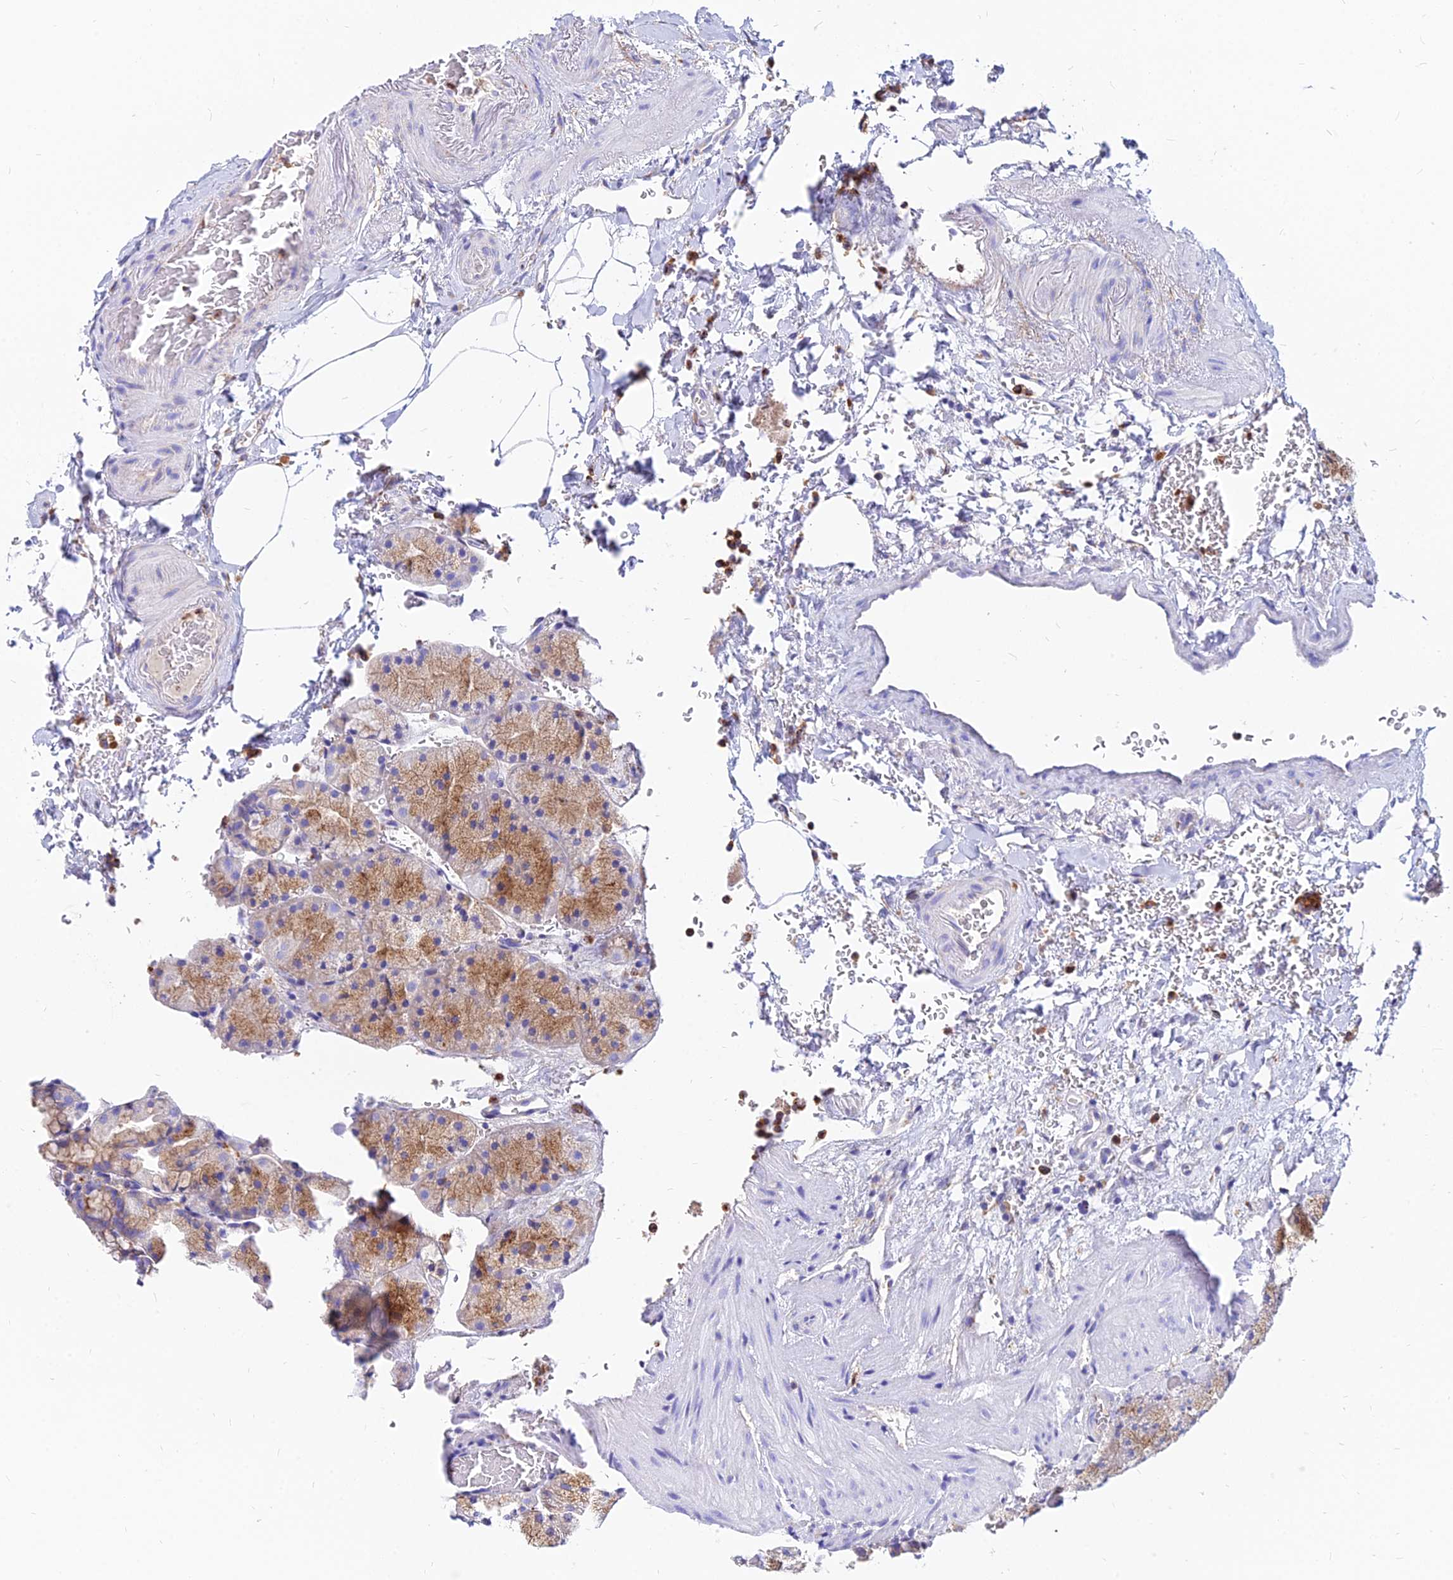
{"staining": {"intensity": "strong", "quantity": "25%-75%", "location": "cytoplasmic/membranous"}, "tissue": "stomach", "cell_type": "Glandular cells", "image_type": "normal", "snomed": [{"axis": "morphology", "description": "Normal tissue, NOS"}, {"axis": "topography", "description": "Stomach, upper"}, {"axis": "topography", "description": "Stomach, lower"}], "caption": "Stomach stained for a protein displays strong cytoplasmic/membranous positivity in glandular cells. The staining is performed using DAB brown chromogen to label protein expression. The nuclei are counter-stained blue using hematoxylin.", "gene": "AGTRAP", "patient": {"sex": "male", "age": 80}}